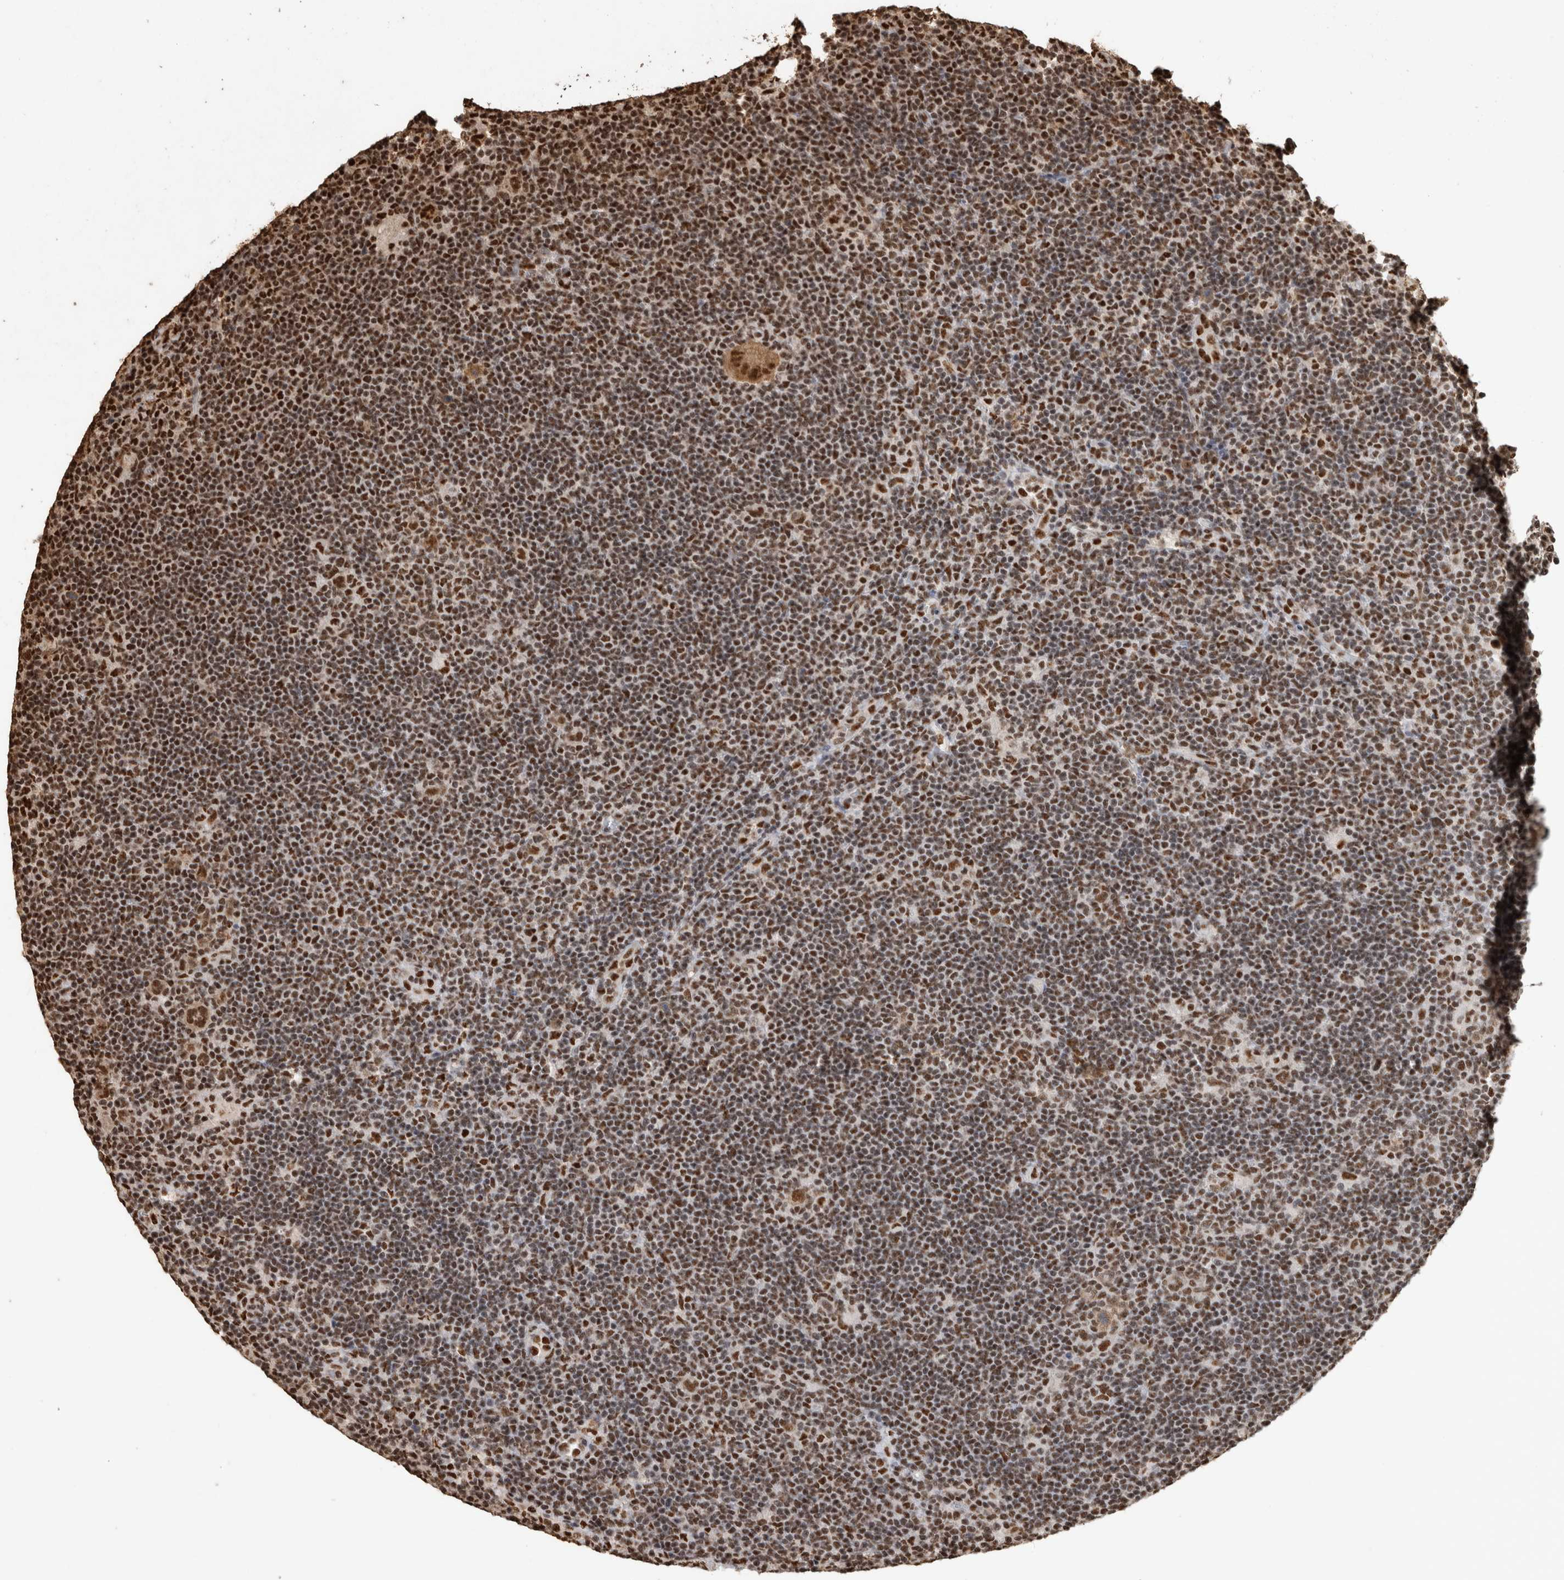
{"staining": {"intensity": "moderate", "quantity": ">75%", "location": "nuclear"}, "tissue": "lymphoma", "cell_type": "Tumor cells", "image_type": "cancer", "snomed": [{"axis": "morphology", "description": "Hodgkin's disease, NOS"}, {"axis": "topography", "description": "Lymph node"}], "caption": "The immunohistochemical stain labels moderate nuclear staining in tumor cells of Hodgkin's disease tissue. The staining is performed using DAB (3,3'-diaminobenzidine) brown chromogen to label protein expression. The nuclei are counter-stained blue using hematoxylin.", "gene": "RAD50", "patient": {"sex": "female", "age": 57}}